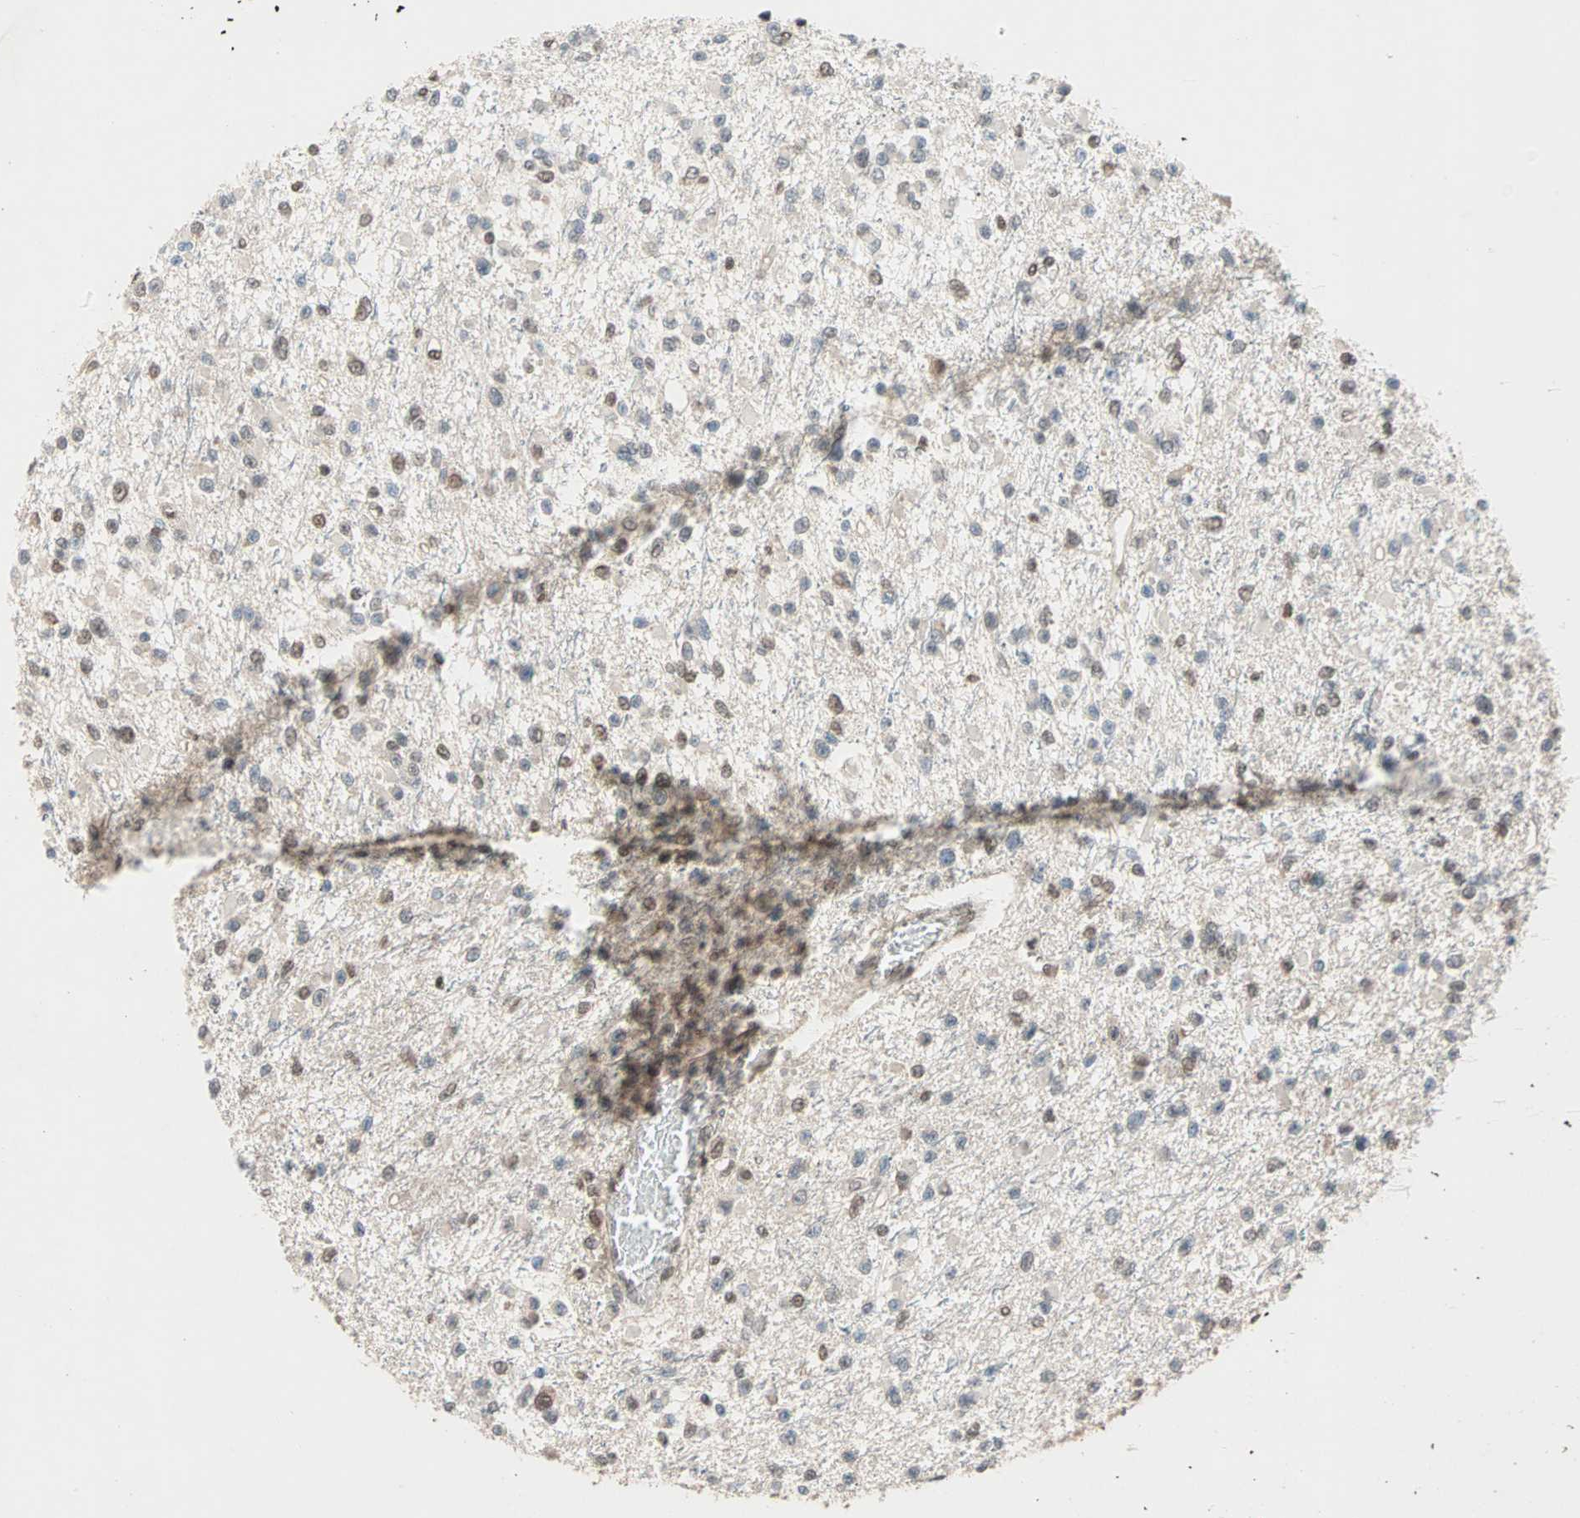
{"staining": {"intensity": "moderate", "quantity": "<25%", "location": "nuclear"}, "tissue": "glioma", "cell_type": "Tumor cells", "image_type": "cancer", "snomed": [{"axis": "morphology", "description": "Glioma, malignant, Low grade"}, {"axis": "topography", "description": "Brain"}], "caption": "An immunohistochemistry (IHC) photomicrograph of neoplastic tissue is shown. Protein staining in brown labels moderate nuclear positivity in malignant glioma (low-grade) within tumor cells.", "gene": "DAZAP1", "patient": {"sex": "female", "age": 22}}